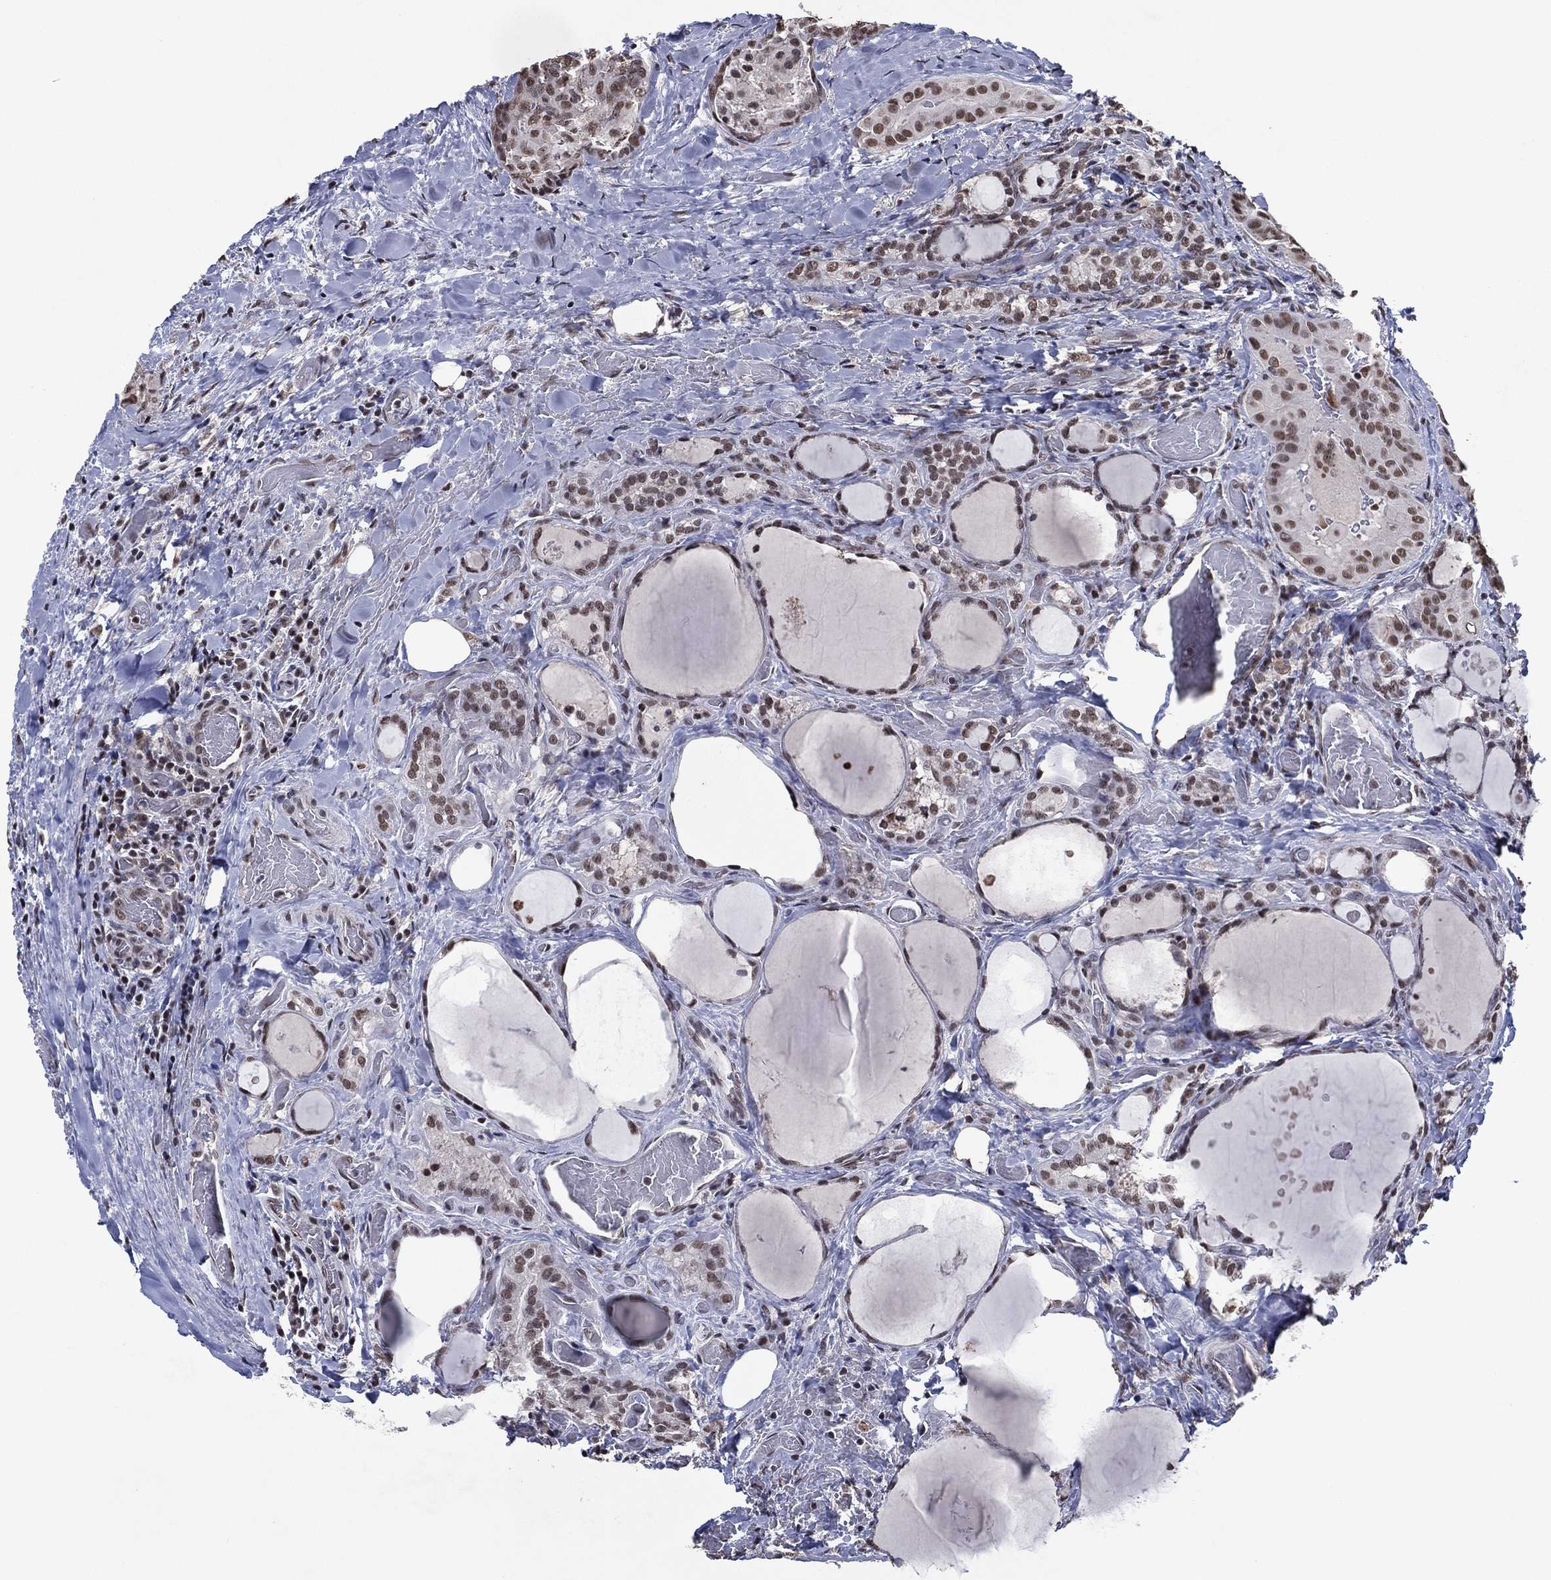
{"staining": {"intensity": "moderate", "quantity": "25%-75%", "location": "nuclear"}, "tissue": "thyroid cancer", "cell_type": "Tumor cells", "image_type": "cancer", "snomed": [{"axis": "morphology", "description": "Papillary adenocarcinoma, NOS"}, {"axis": "topography", "description": "Thyroid gland"}], "caption": "Thyroid cancer tissue demonstrates moderate nuclear expression in about 25%-75% of tumor cells", "gene": "ZBTB42", "patient": {"sex": "female", "age": 39}}